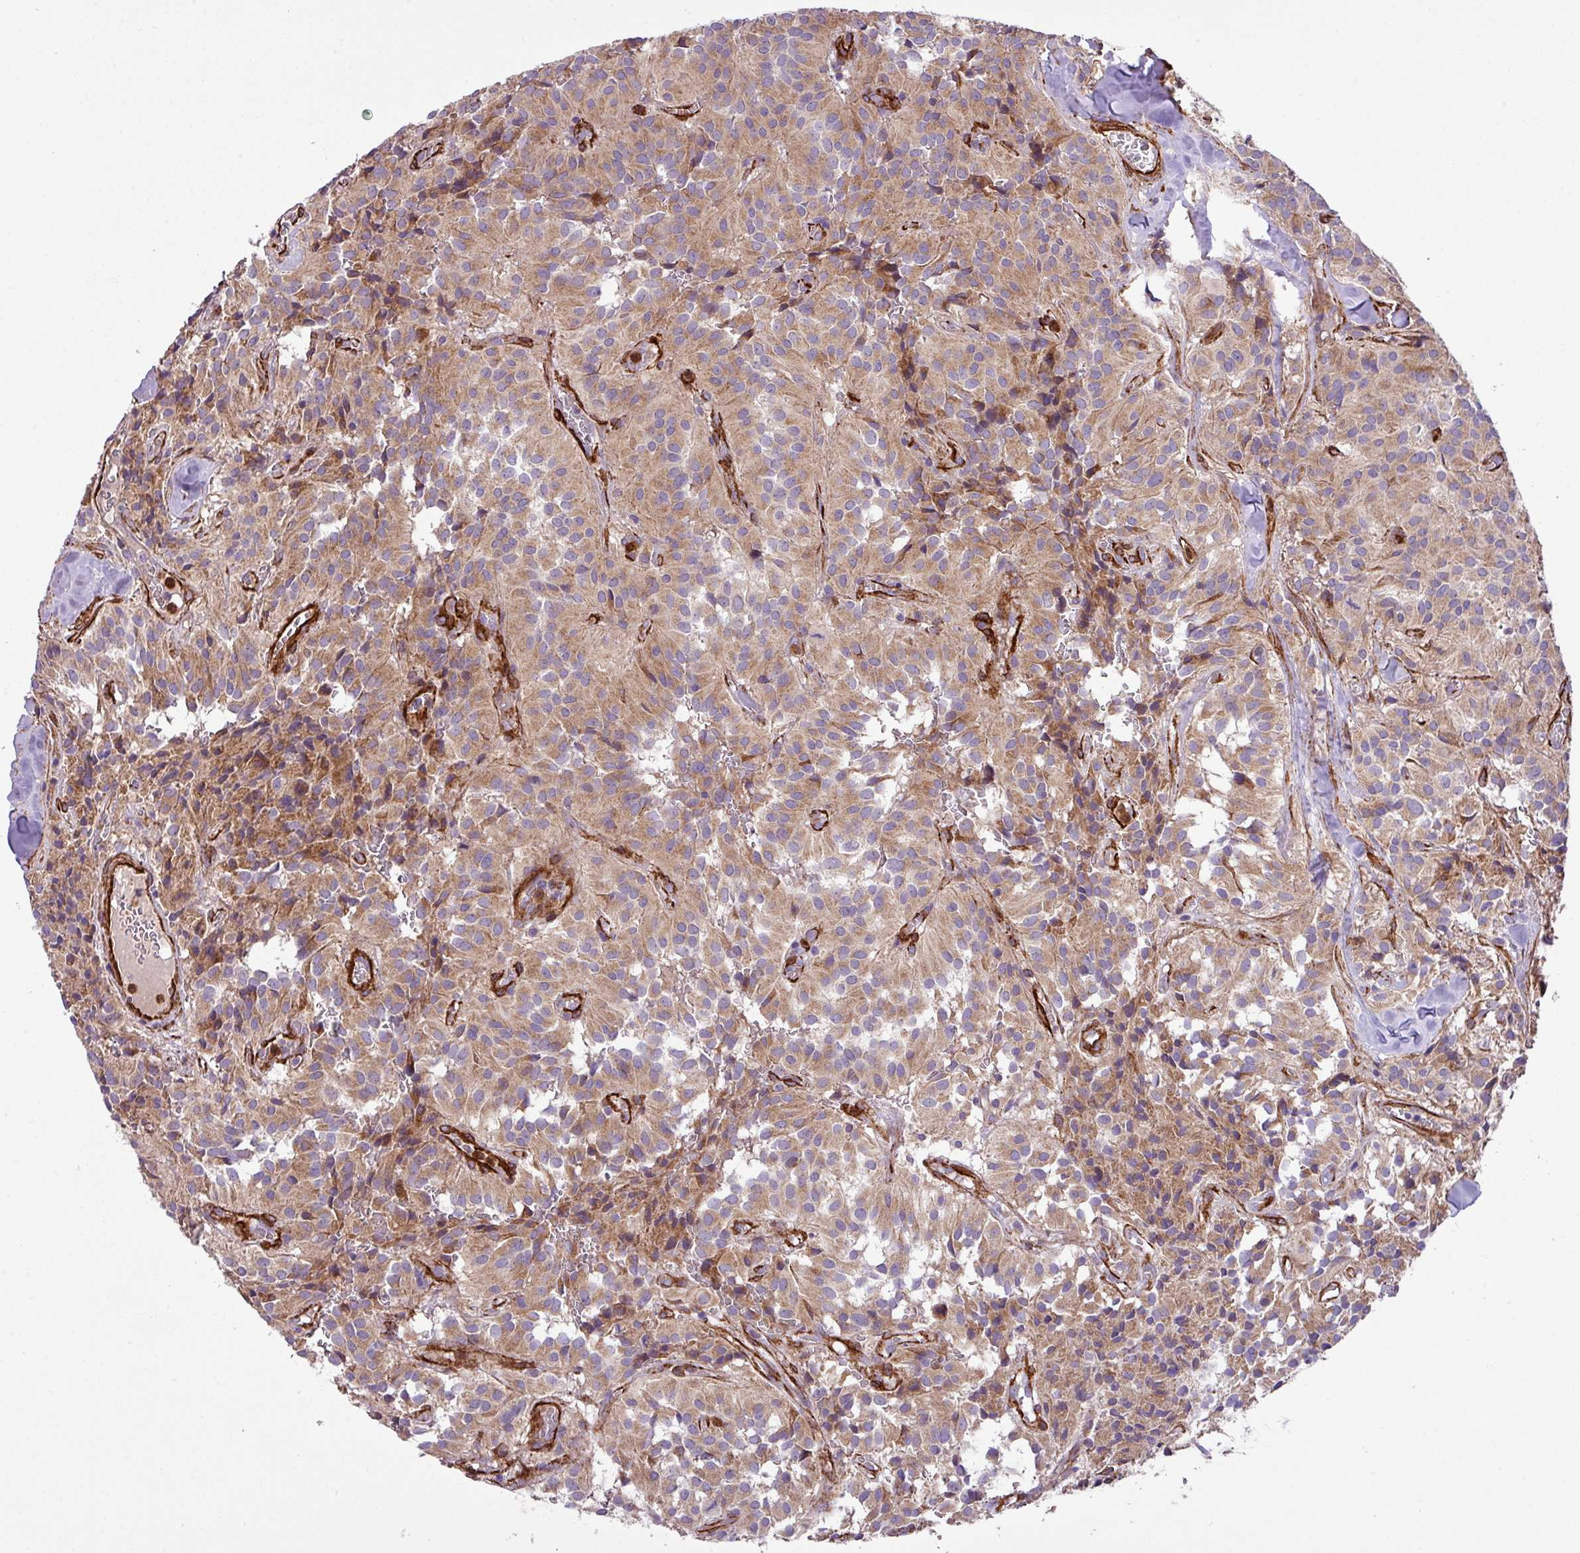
{"staining": {"intensity": "moderate", "quantity": ">75%", "location": "cytoplasmic/membranous"}, "tissue": "glioma", "cell_type": "Tumor cells", "image_type": "cancer", "snomed": [{"axis": "morphology", "description": "Glioma, malignant, Low grade"}, {"axis": "topography", "description": "Brain"}], "caption": "Glioma stained for a protein (brown) reveals moderate cytoplasmic/membranous positive staining in approximately >75% of tumor cells.", "gene": "FAM47E", "patient": {"sex": "male", "age": 42}}